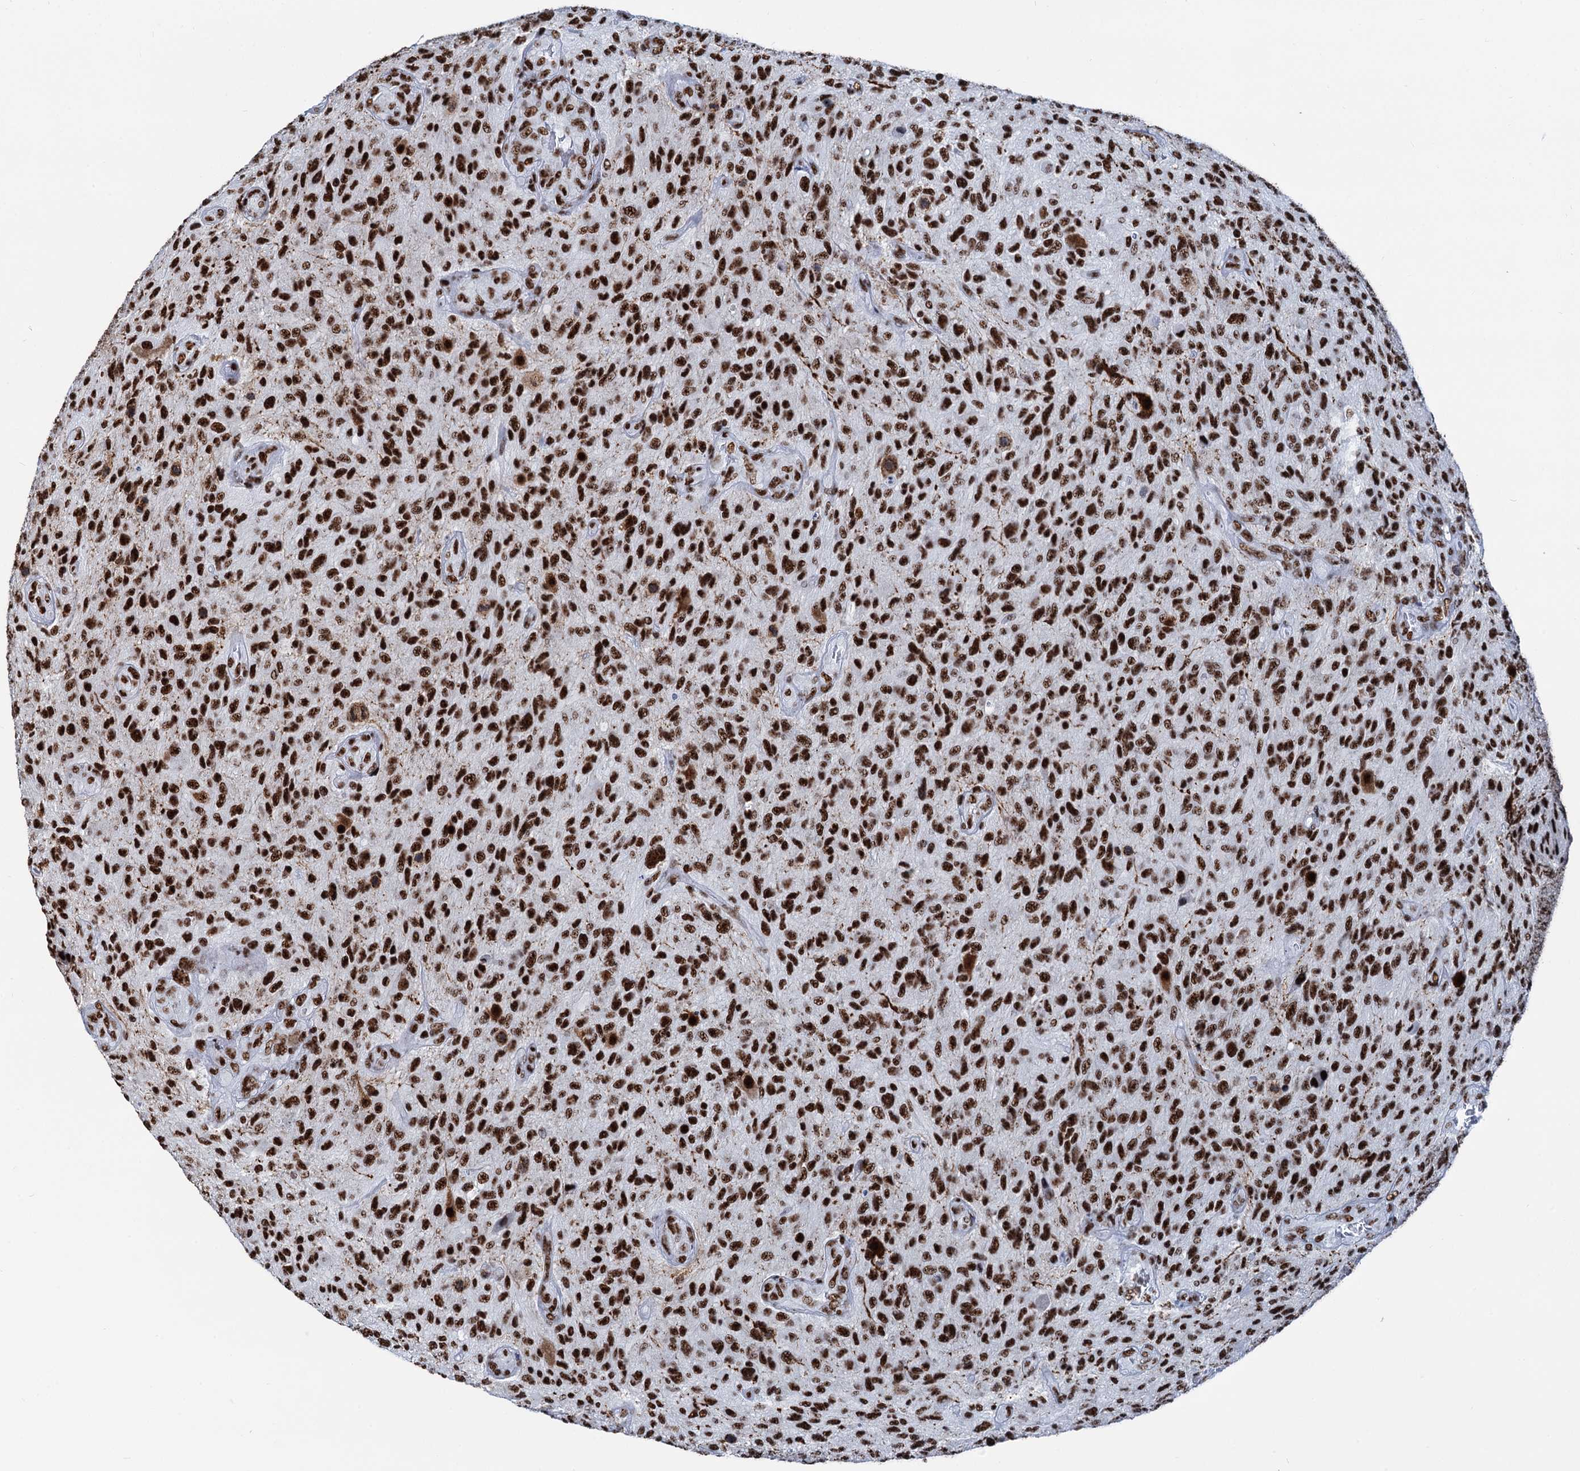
{"staining": {"intensity": "strong", "quantity": ">75%", "location": "nuclear"}, "tissue": "glioma", "cell_type": "Tumor cells", "image_type": "cancer", "snomed": [{"axis": "morphology", "description": "Glioma, malignant, High grade"}, {"axis": "topography", "description": "Brain"}], "caption": "There is high levels of strong nuclear positivity in tumor cells of malignant high-grade glioma, as demonstrated by immunohistochemical staining (brown color).", "gene": "DDX23", "patient": {"sex": "male", "age": 47}}